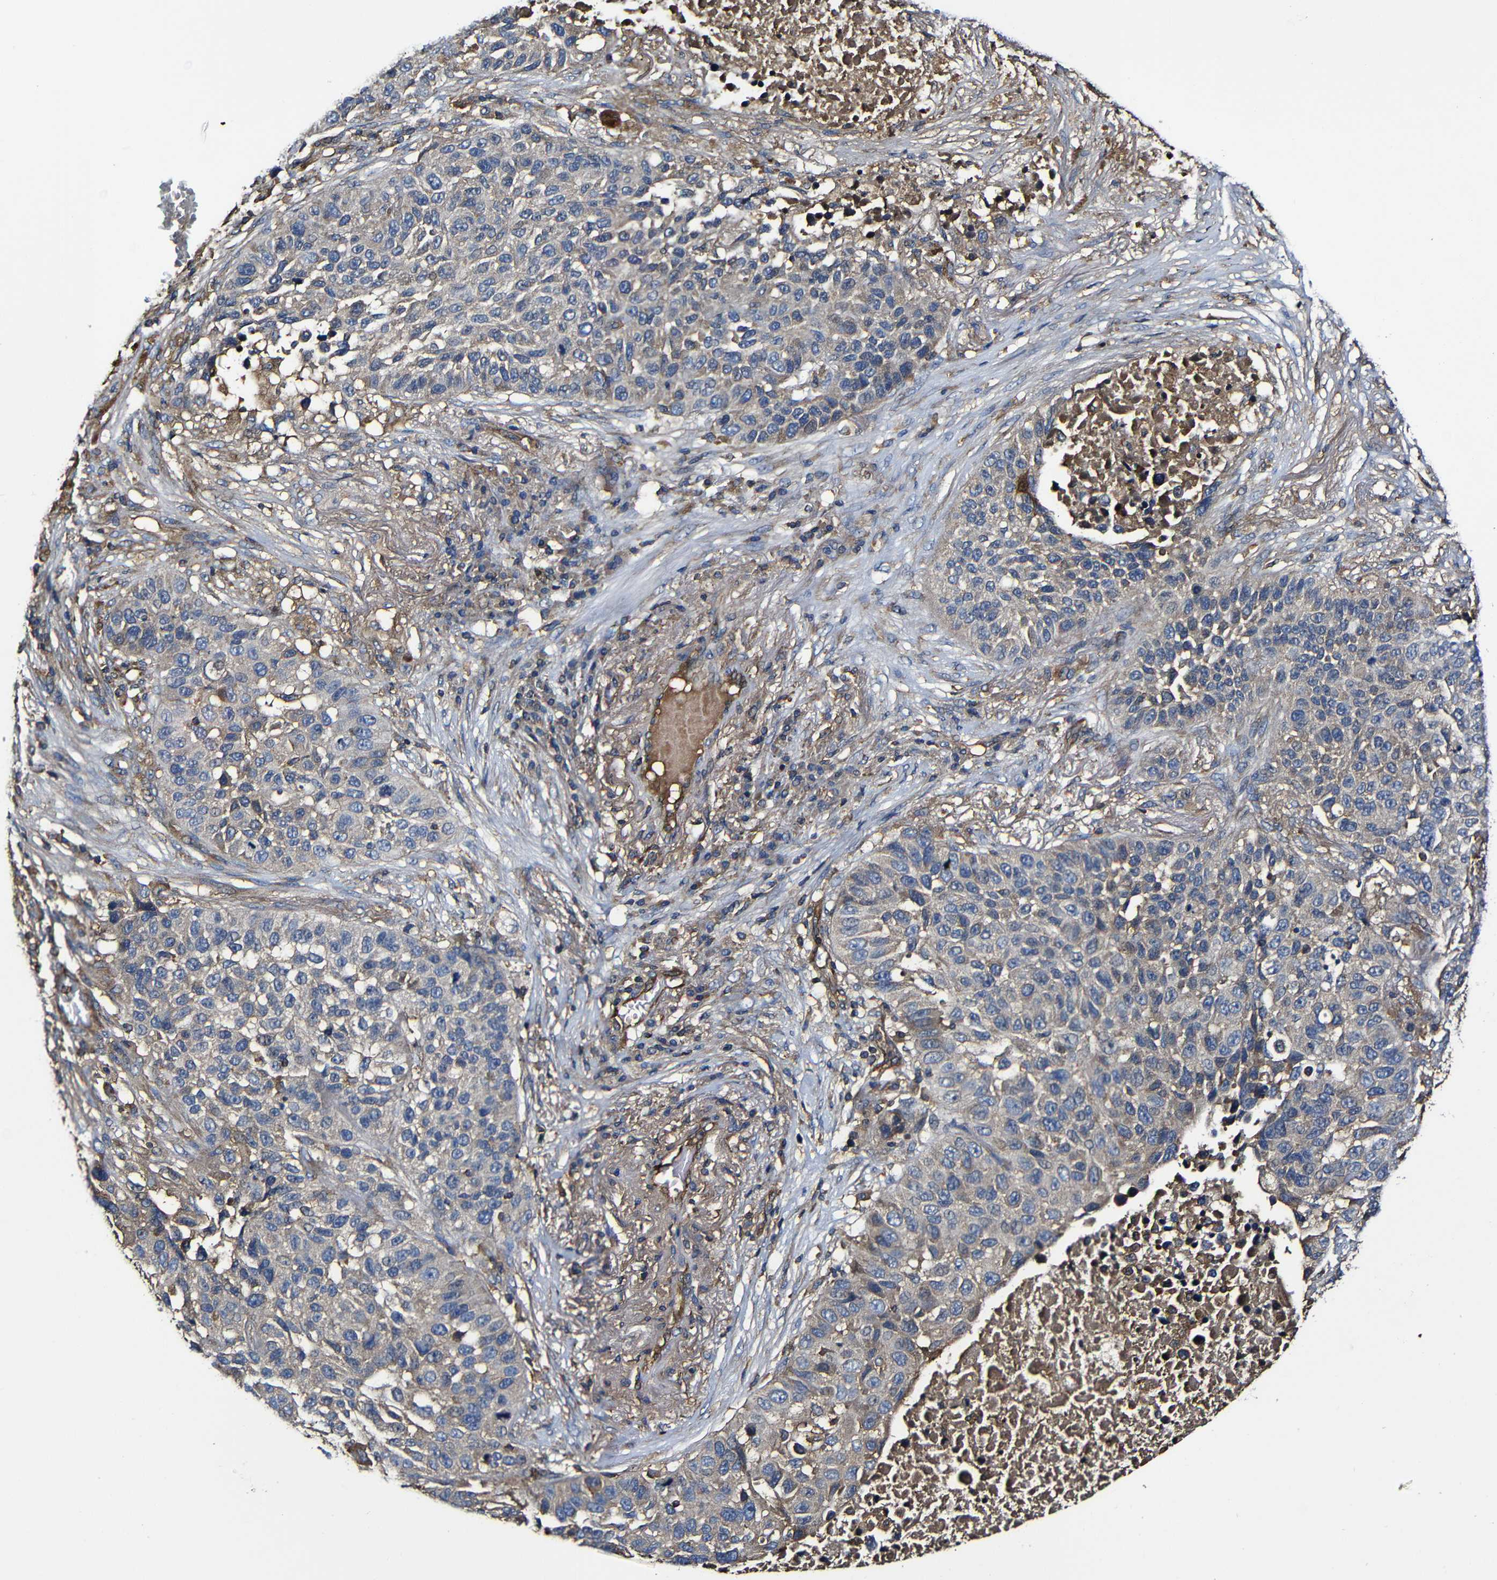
{"staining": {"intensity": "weak", "quantity": ">75%", "location": "cytoplasmic/membranous"}, "tissue": "lung cancer", "cell_type": "Tumor cells", "image_type": "cancer", "snomed": [{"axis": "morphology", "description": "Squamous cell carcinoma, NOS"}, {"axis": "topography", "description": "Lung"}], "caption": "The photomicrograph demonstrates a brown stain indicating the presence of a protein in the cytoplasmic/membranous of tumor cells in lung cancer (squamous cell carcinoma).", "gene": "MSN", "patient": {"sex": "male", "age": 57}}